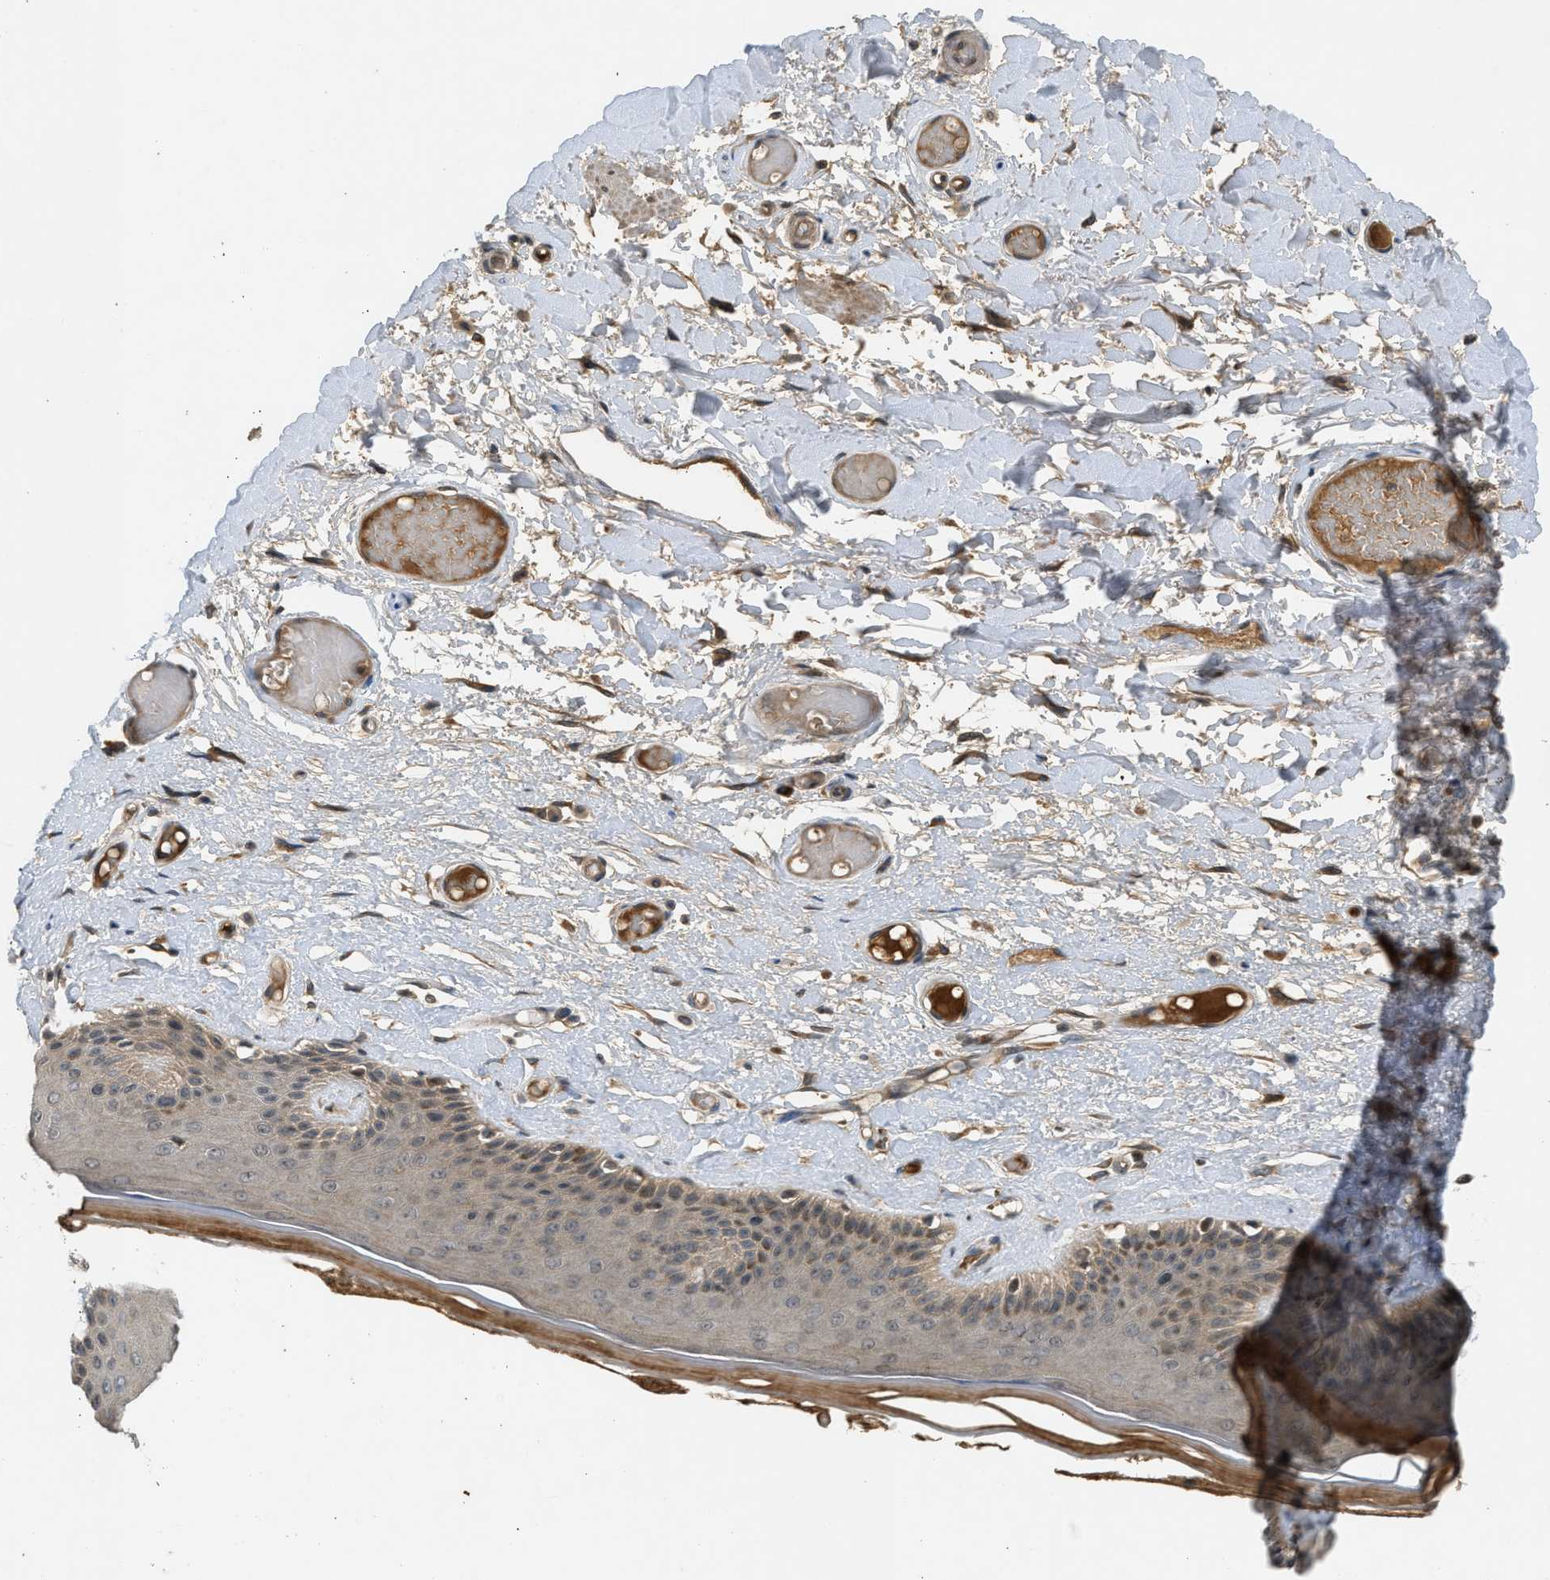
{"staining": {"intensity": "moderate", "quantity": "25%-75%", "location": "cytoplasmic/membranous"}, "tissue": "skin", "cell_type": "Epidermal cells", "image_type": "normal", "snomed": [{"axis": "morphology", "description": "Normal tissue, NOS"}, {"axis": "topography", "description": "Vulva"}], "caption": "This image shows IHC staining of benign skin, with medium moderate cytoplasmic/membranous positivity in about 25%-75% of epidermal cells.", "gene": "ADCY8", "patient": {"sex": "female", "age": 73}}